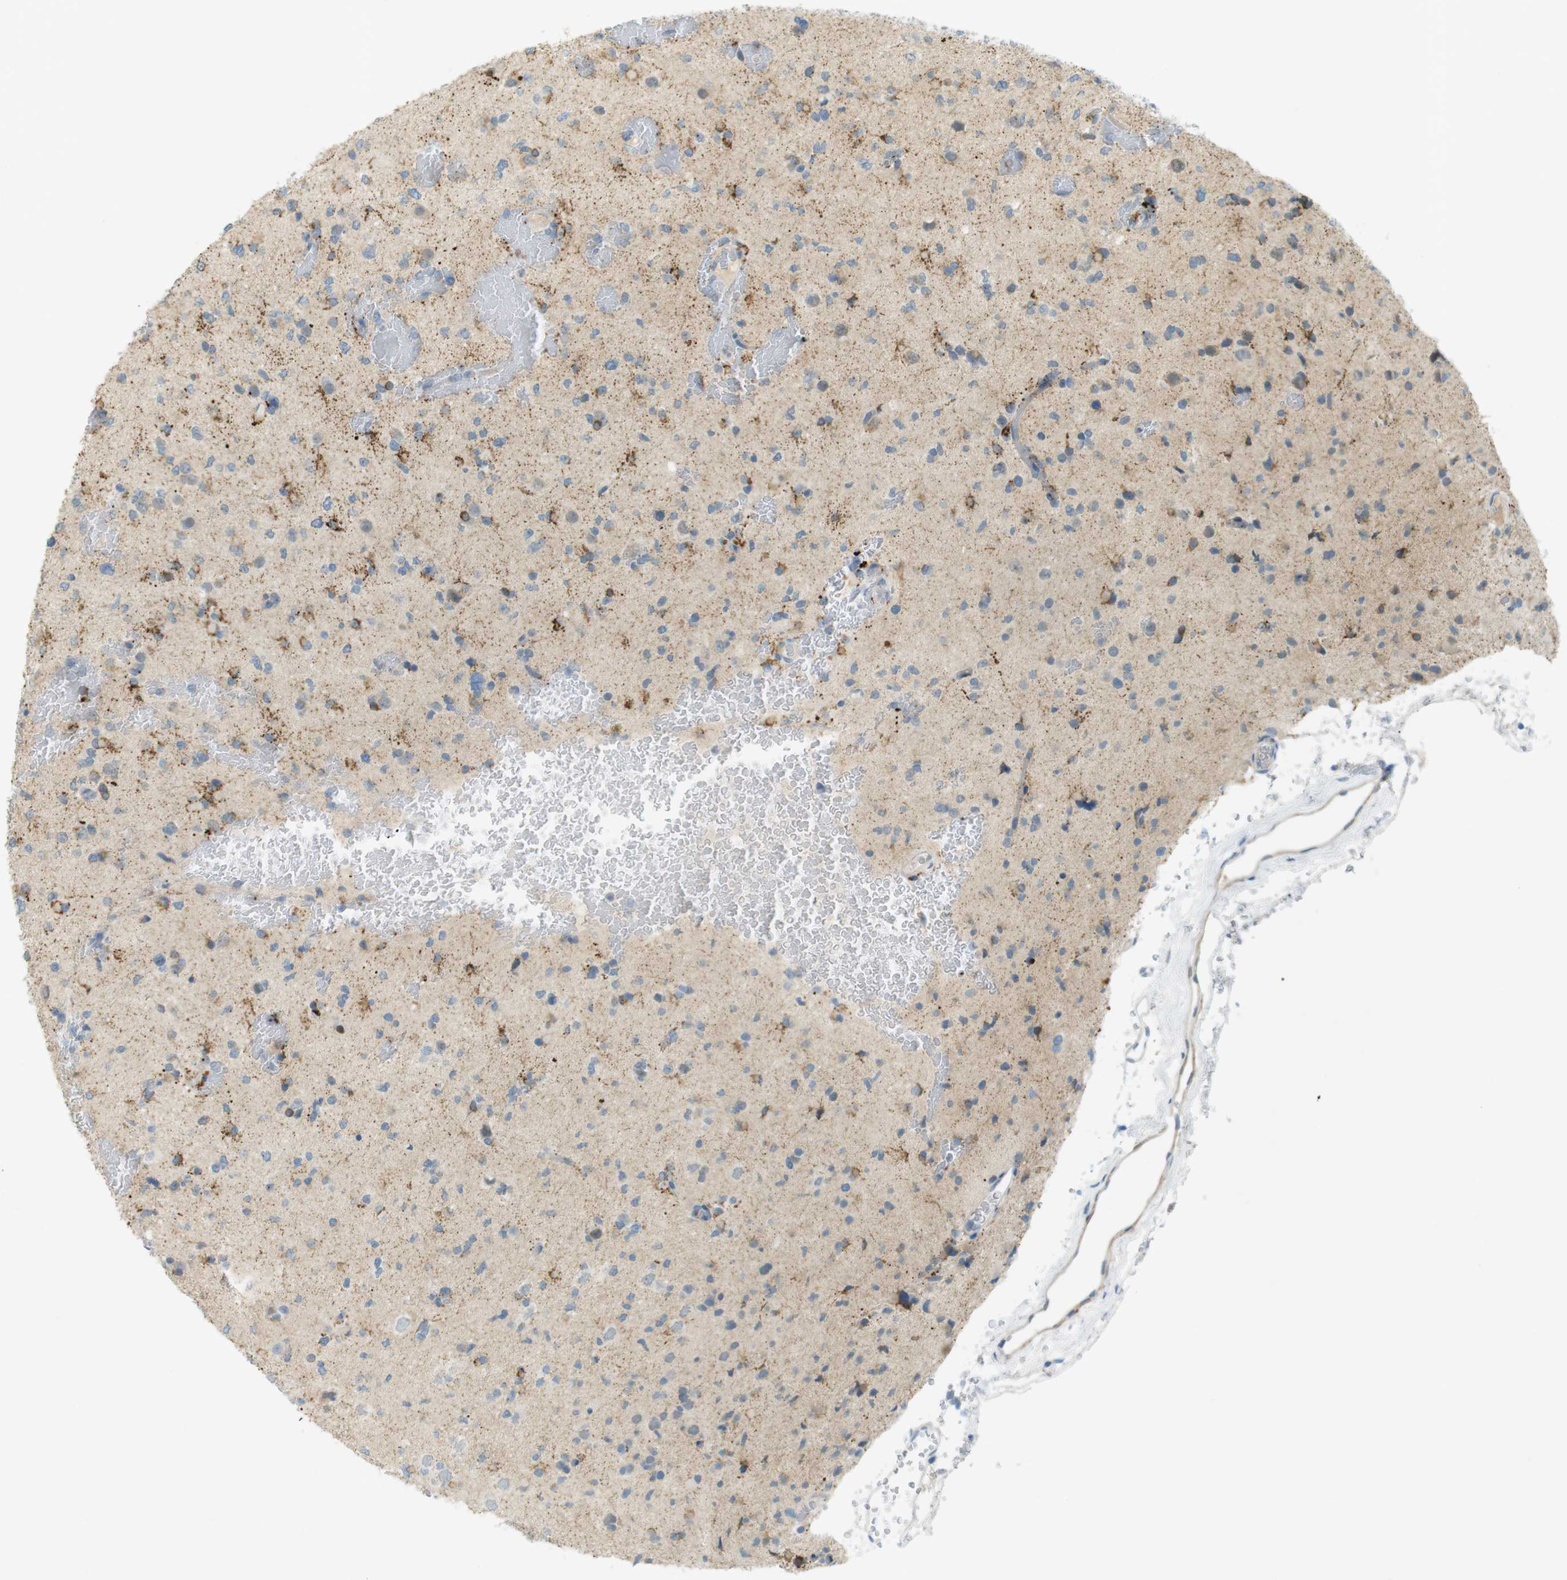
{"staining": {"intensity": "moderate", "quantity": "<25%", "location": "cytoplasmic/membranous"}, "tissue": "glioma", "cell_type": "Tumor cells", "image_type": "cancer", "snomed": [{"axis": "morphology", "description": "Glioma, malignant, Low grade"}, {"axis": "topography", "description": "Brain"}], "caption": "Immunohistochemical staining of glioma demonstrates low levels of moderate cytoplasmic/membranous protein expression in about <25% of tumor cells. (Brightfield microscopy of DAB IHC at high magnification).", "gene": "UGT8", "patient": {"sex": "female", "age": 22}}